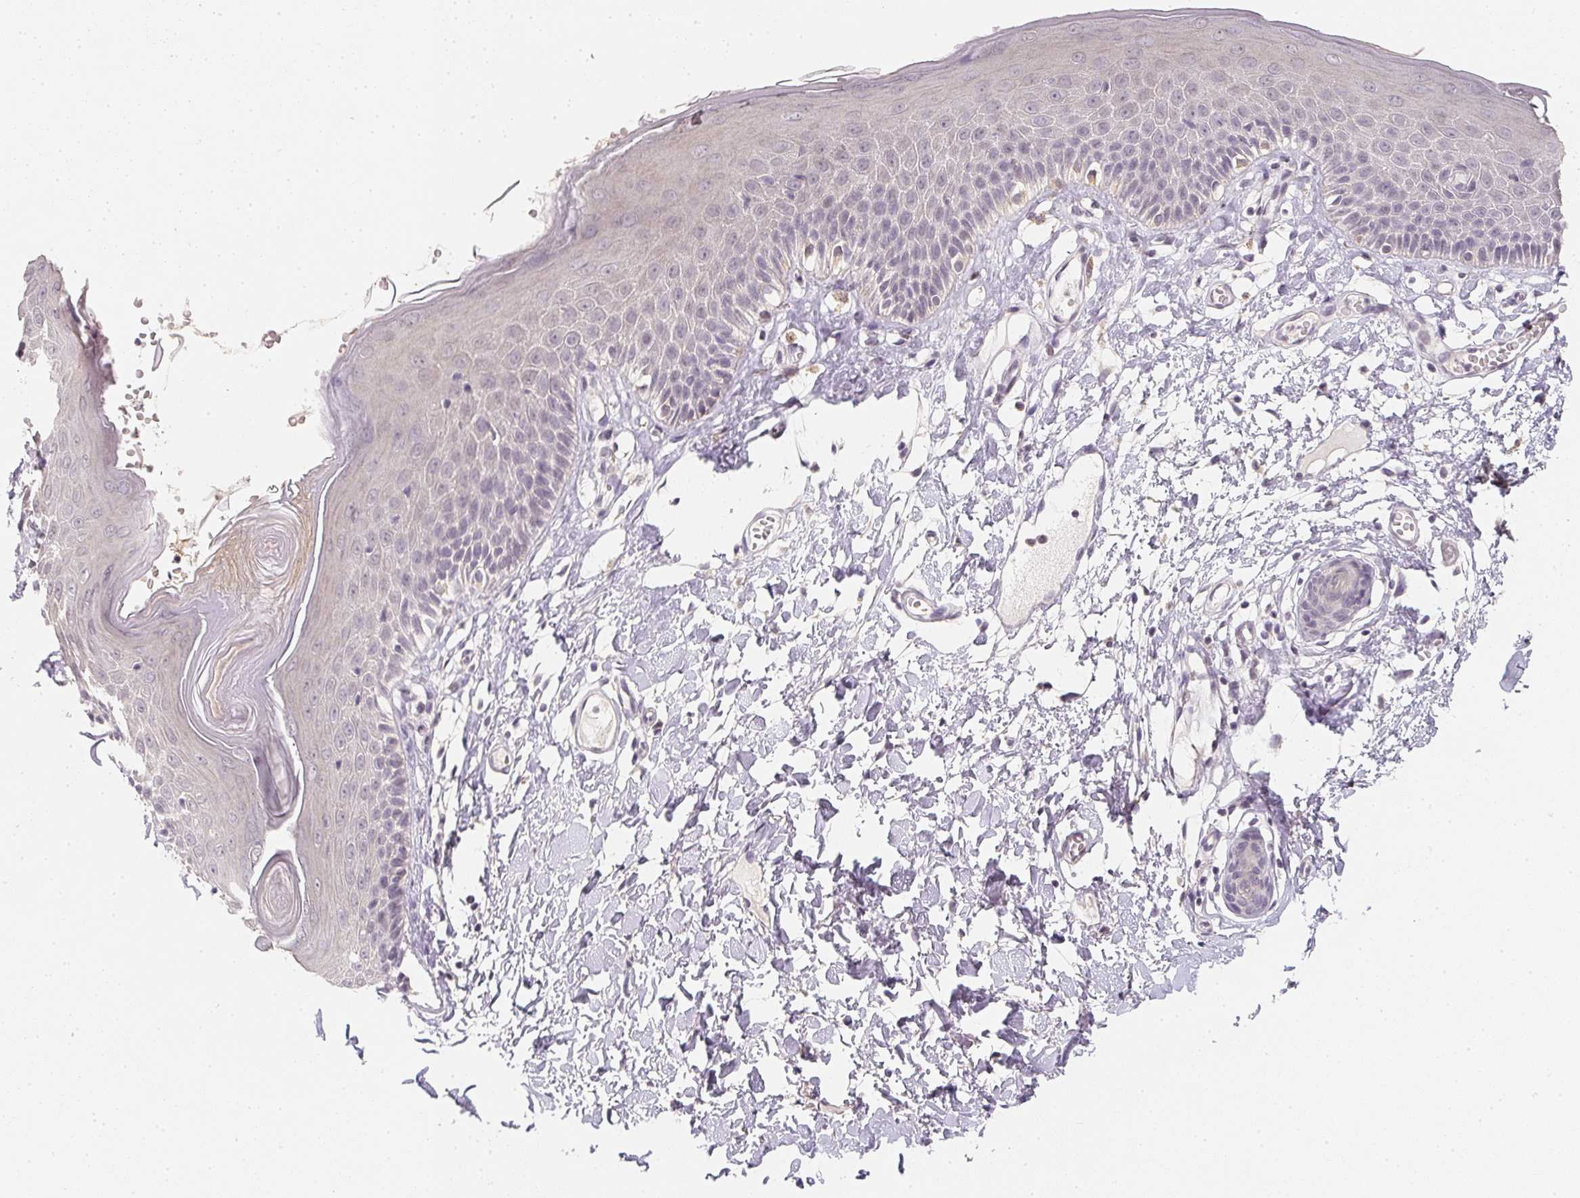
{"staining": {"intensity": "negative", "quantity": "none", "location": "none"}, "tissue": "skin", "cell_type": "Epidermal cells", "image_type": "normal", "snomed": [{"axis": "morphology", "description": "Normal tissue, NOS"}, {"axis": "topography", "description": "Vulva"}], "caption": "Histopathology image shows no significant protein staining in epidermal cells of normal skin. (Stains: DAB (3,3'-diaminobenzidine) immunohistochemistry with hematoxylin counter stain, Microscopy: brightfield microscopy at high magnification).", "gene": "SOAT1", "patient": {"sex": "female", "age": 68}}